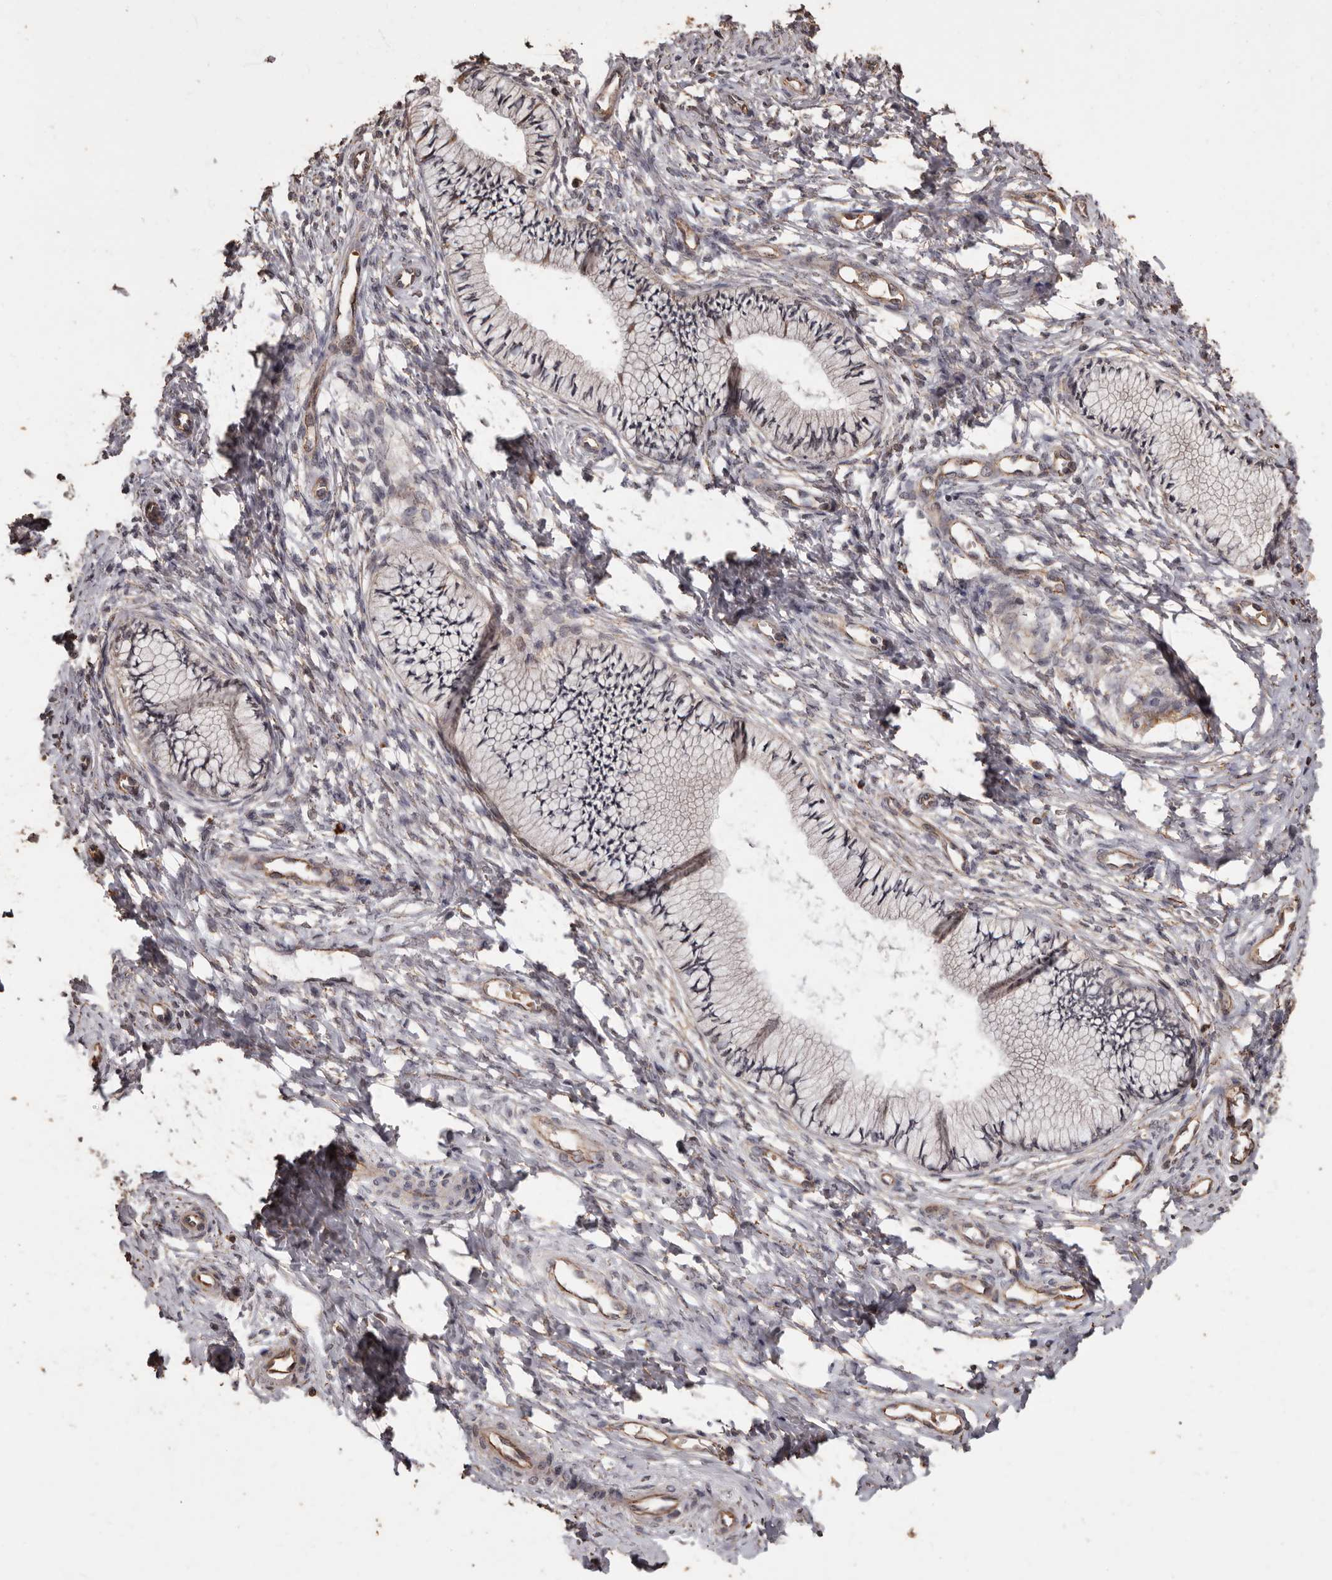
{"staining": {"intensity": "negative", "quantity": "none", "location": "none"}, "tissue": "cervix", "cell_type": "Glandular cells", "image_type": "normal", "snomed": [{"axis": "morphology", "description": "Normal tissue, NOS"}, {"axis": "topography", "description": "Cervix"}], "caption": "Immunohistochemistry (IHC) of normal cervix reveals no expression in glandular cells.", "gene": "BRAT1", "patient": {"sex": "female", "age": 36}}